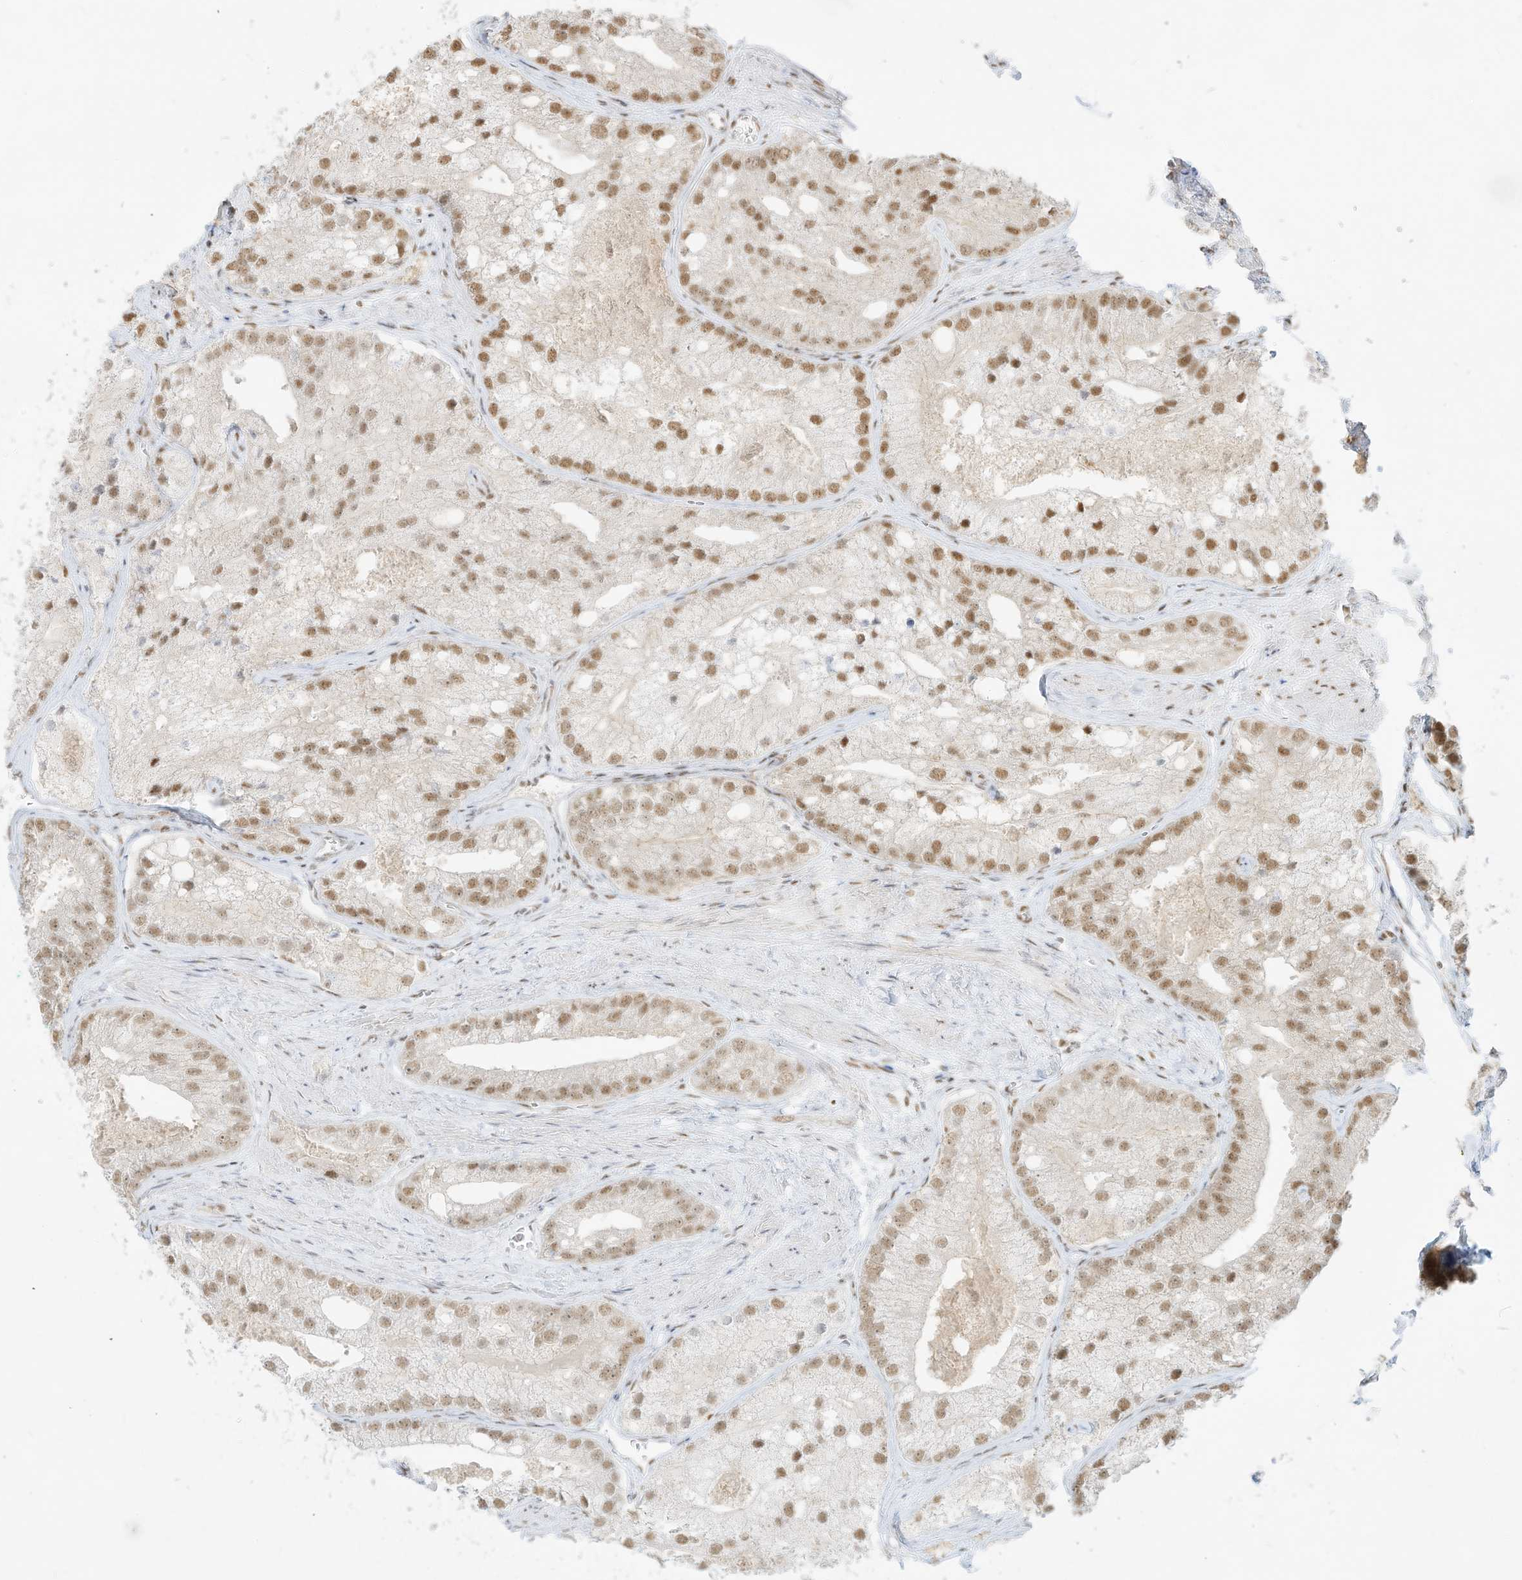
{"staining": {"intensity": "moderate", "quantity": ">75%", "location": "nuclear"}, "tissue": "prostate cancer", "cell_type": "Tumor cells", "image_type": "cancer", "snomed": [{"axis": "morphology", "description": "Adenocarcinoma, Low grade"}, {"axis": "topography", "description": "Prostate"}], "caption": "Prostate adenocarcinoma (low-grade) stained with a brown dye reveals moderate nuclear positive staining in about >75% of tumor cells.", "gene": "NHSL1", "patient": {"sex": "male", "age": 69}}